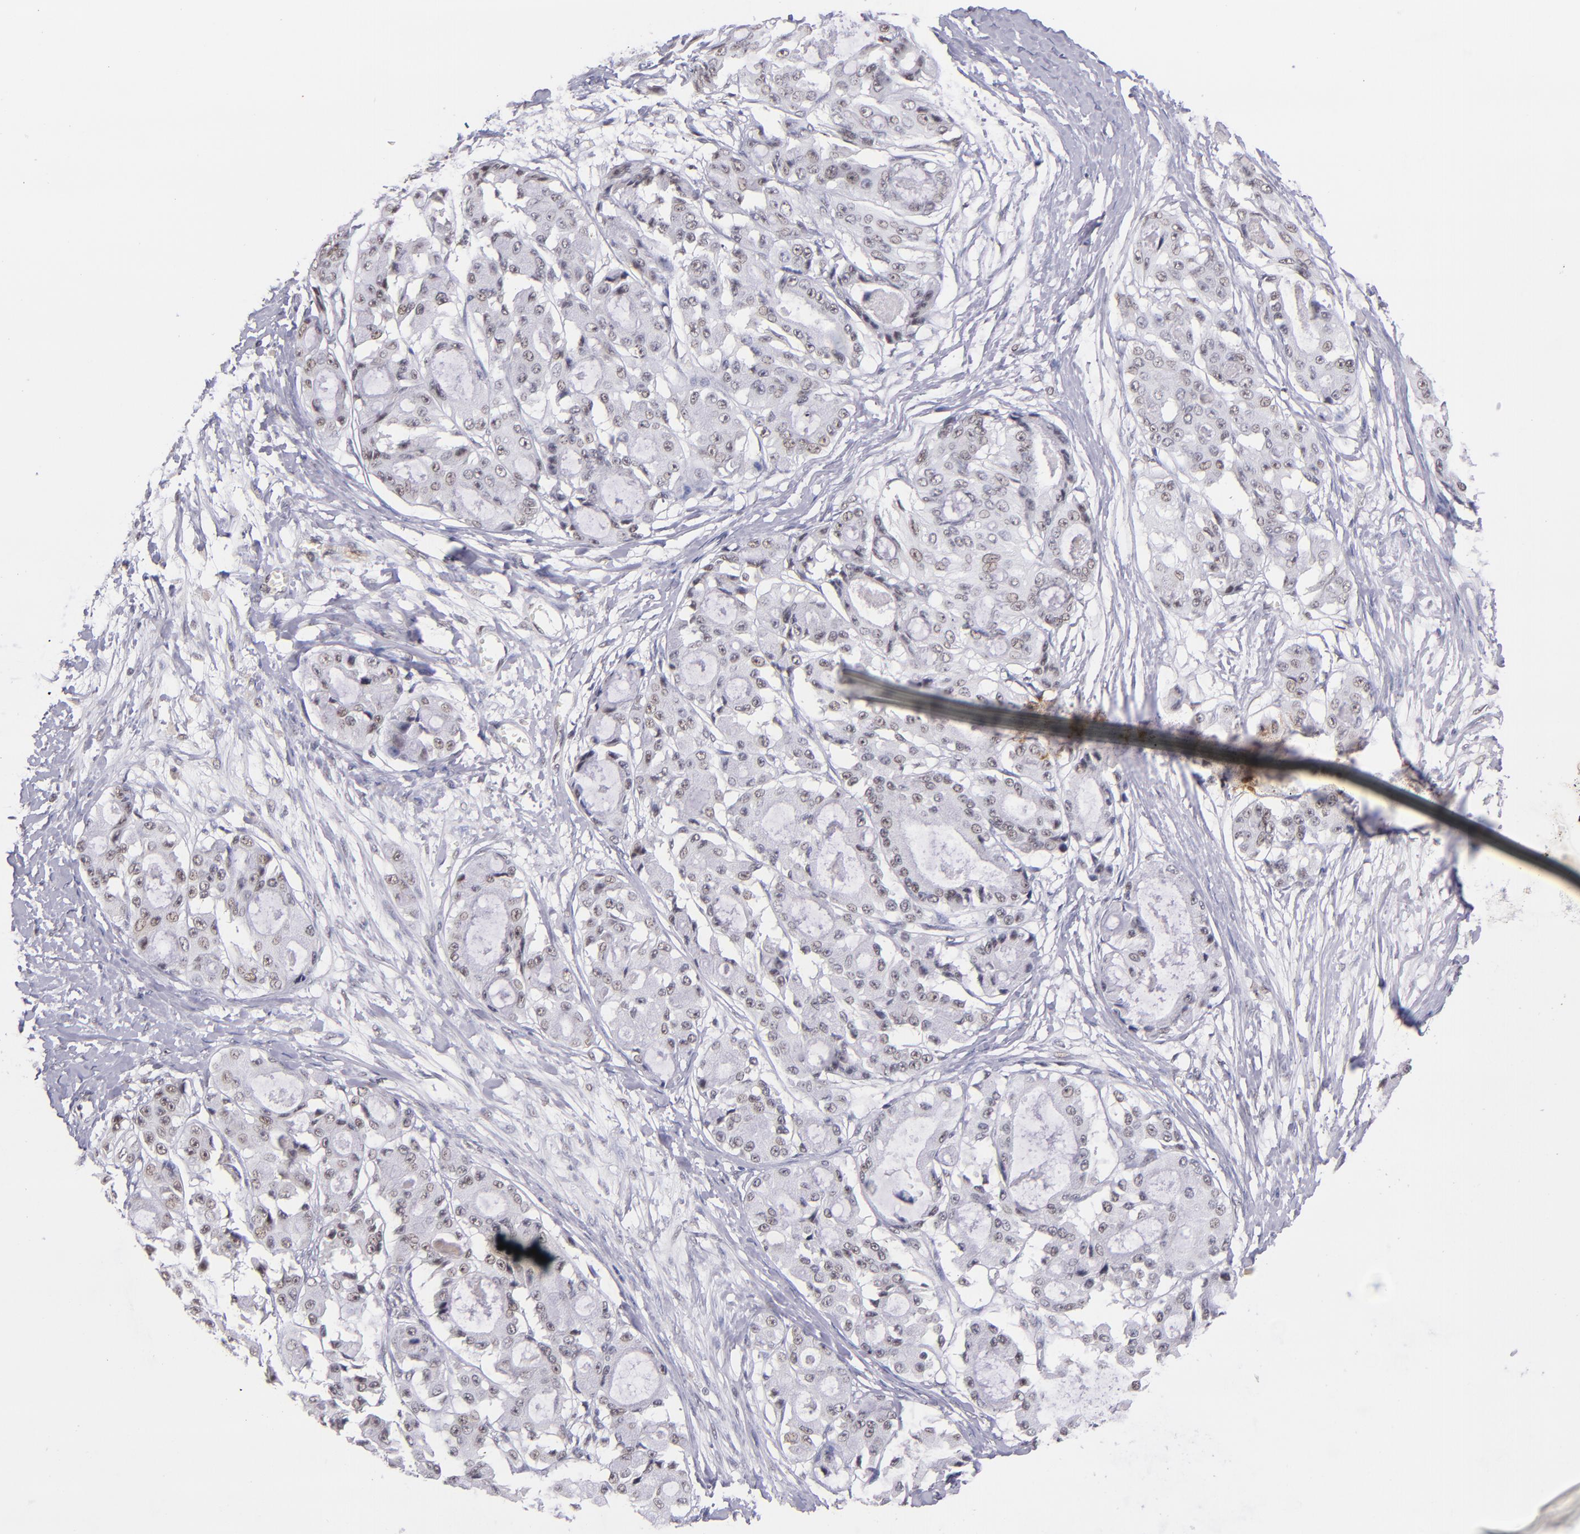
{"staining": {"intensity": "weak", "quantity": "<25%", "location": "nuclear"}, "tissue": "ovarian cancer", "cell_type": "Tumor cells", "image_type": "cancer", "snomed": [{"axis": "morphology", "description": "Carcinoma, endometroid"}, {"axis": "topography", "description": "Ovary"}], "caption": "Photomicrograph shows no protein positivity in tumor cells of endometroid carcinoma (ovarian) tissue.", "gene": "ZNF148", "patient": {"sex": "female", "age": 61}}